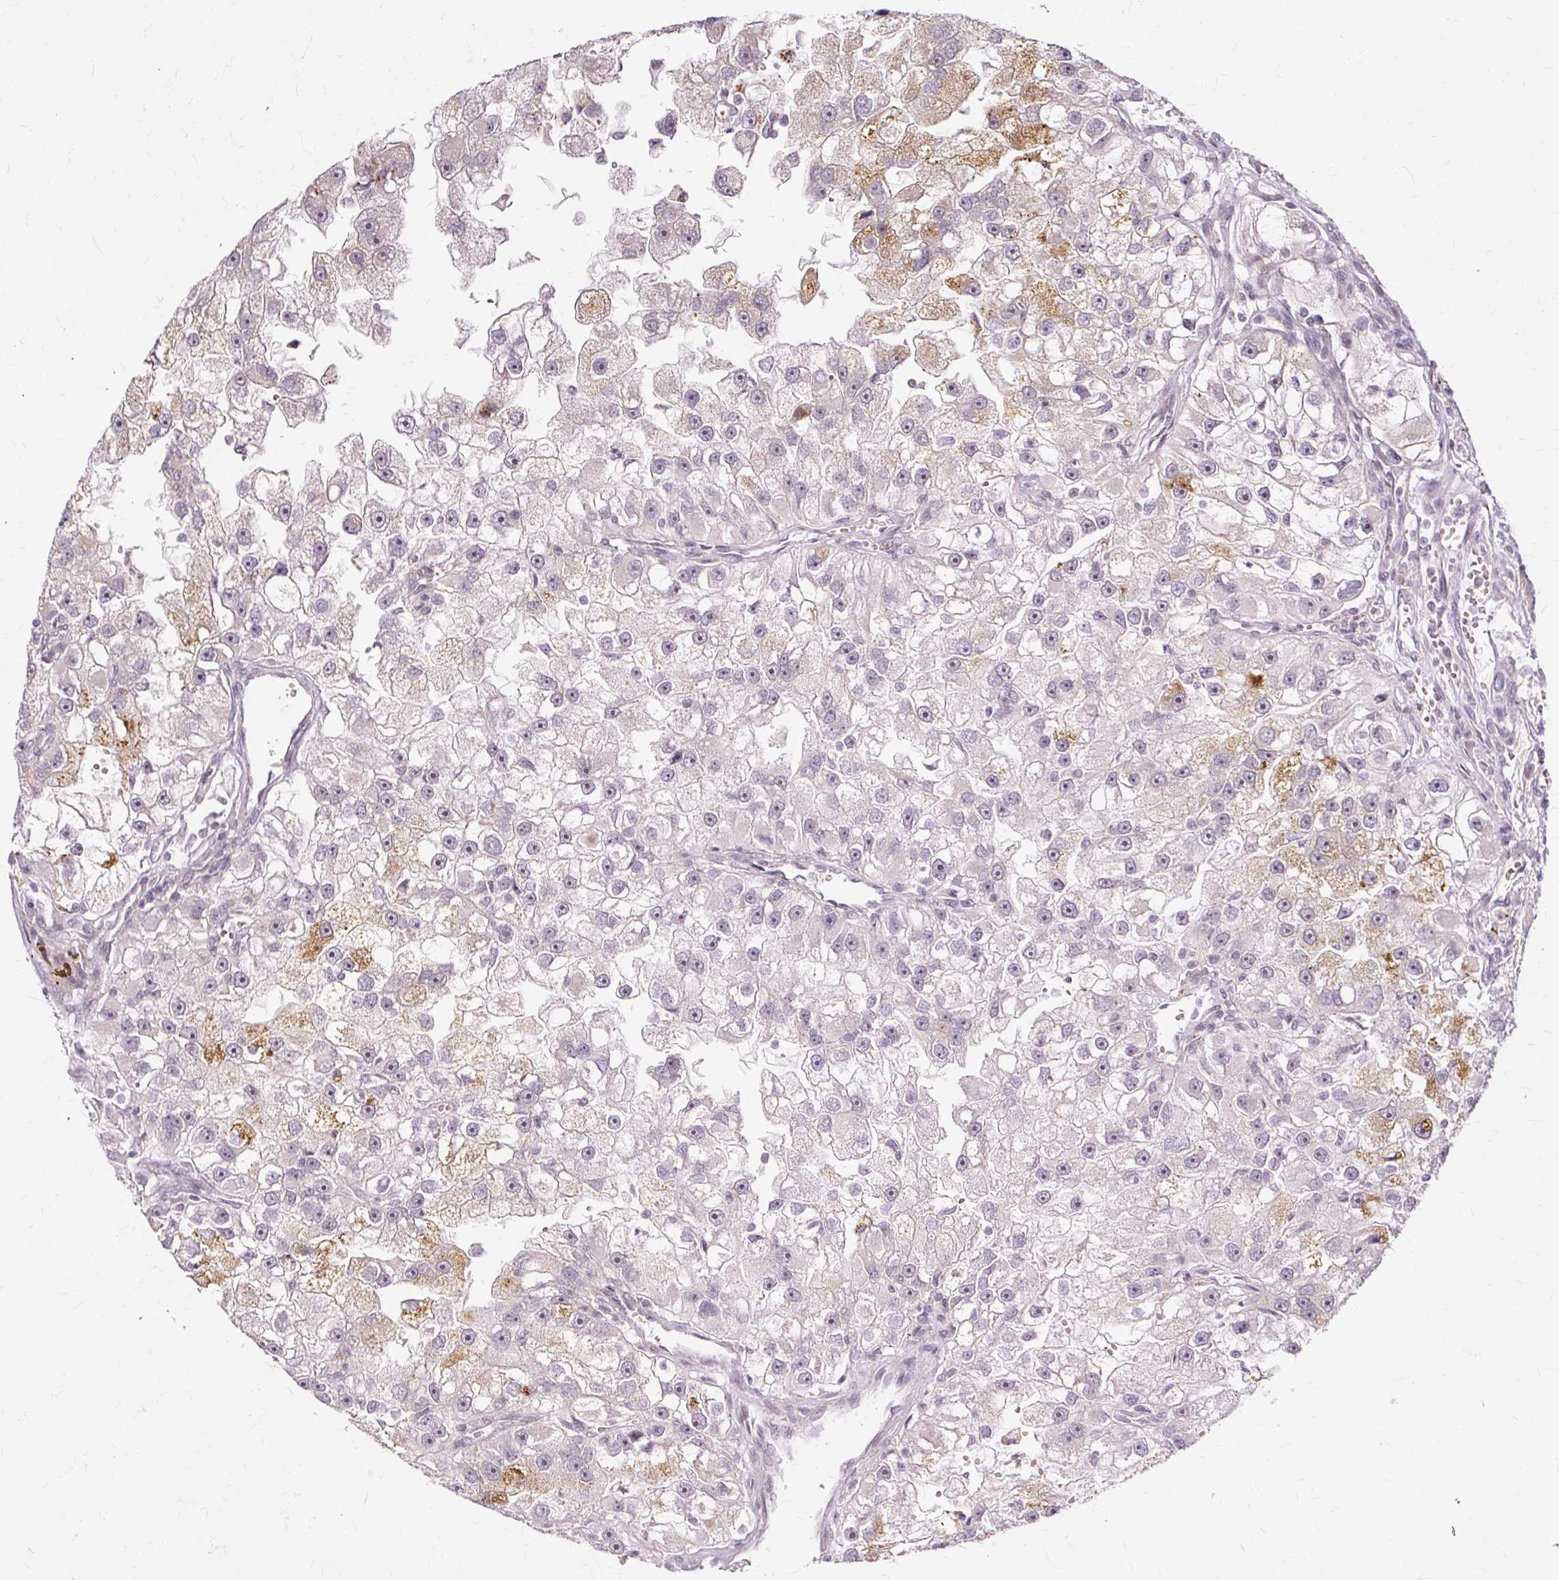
{"staining": {"intensity": "moderate", "quantity": "<25%", "location": "cytoplasmic/membranous,nuclear"}, "tissue": "renal cancer", "cell_type": "Tumor cells", "image_type": "cancer", "snomed": [{"axis": "morphology", "description": "Adenocarcinoma, NOS"}, {"axis": "topography", "description": "Kidney"}], "caption": "Immunohistochemistry (DAB) staining of human renal cancer reveals moderate cytoplasmic/membranous and nuclear protein positivity in about <25% of tumor cells.", "gene": "MMACHC", "patient": {"sex": "male", "age": 63}}